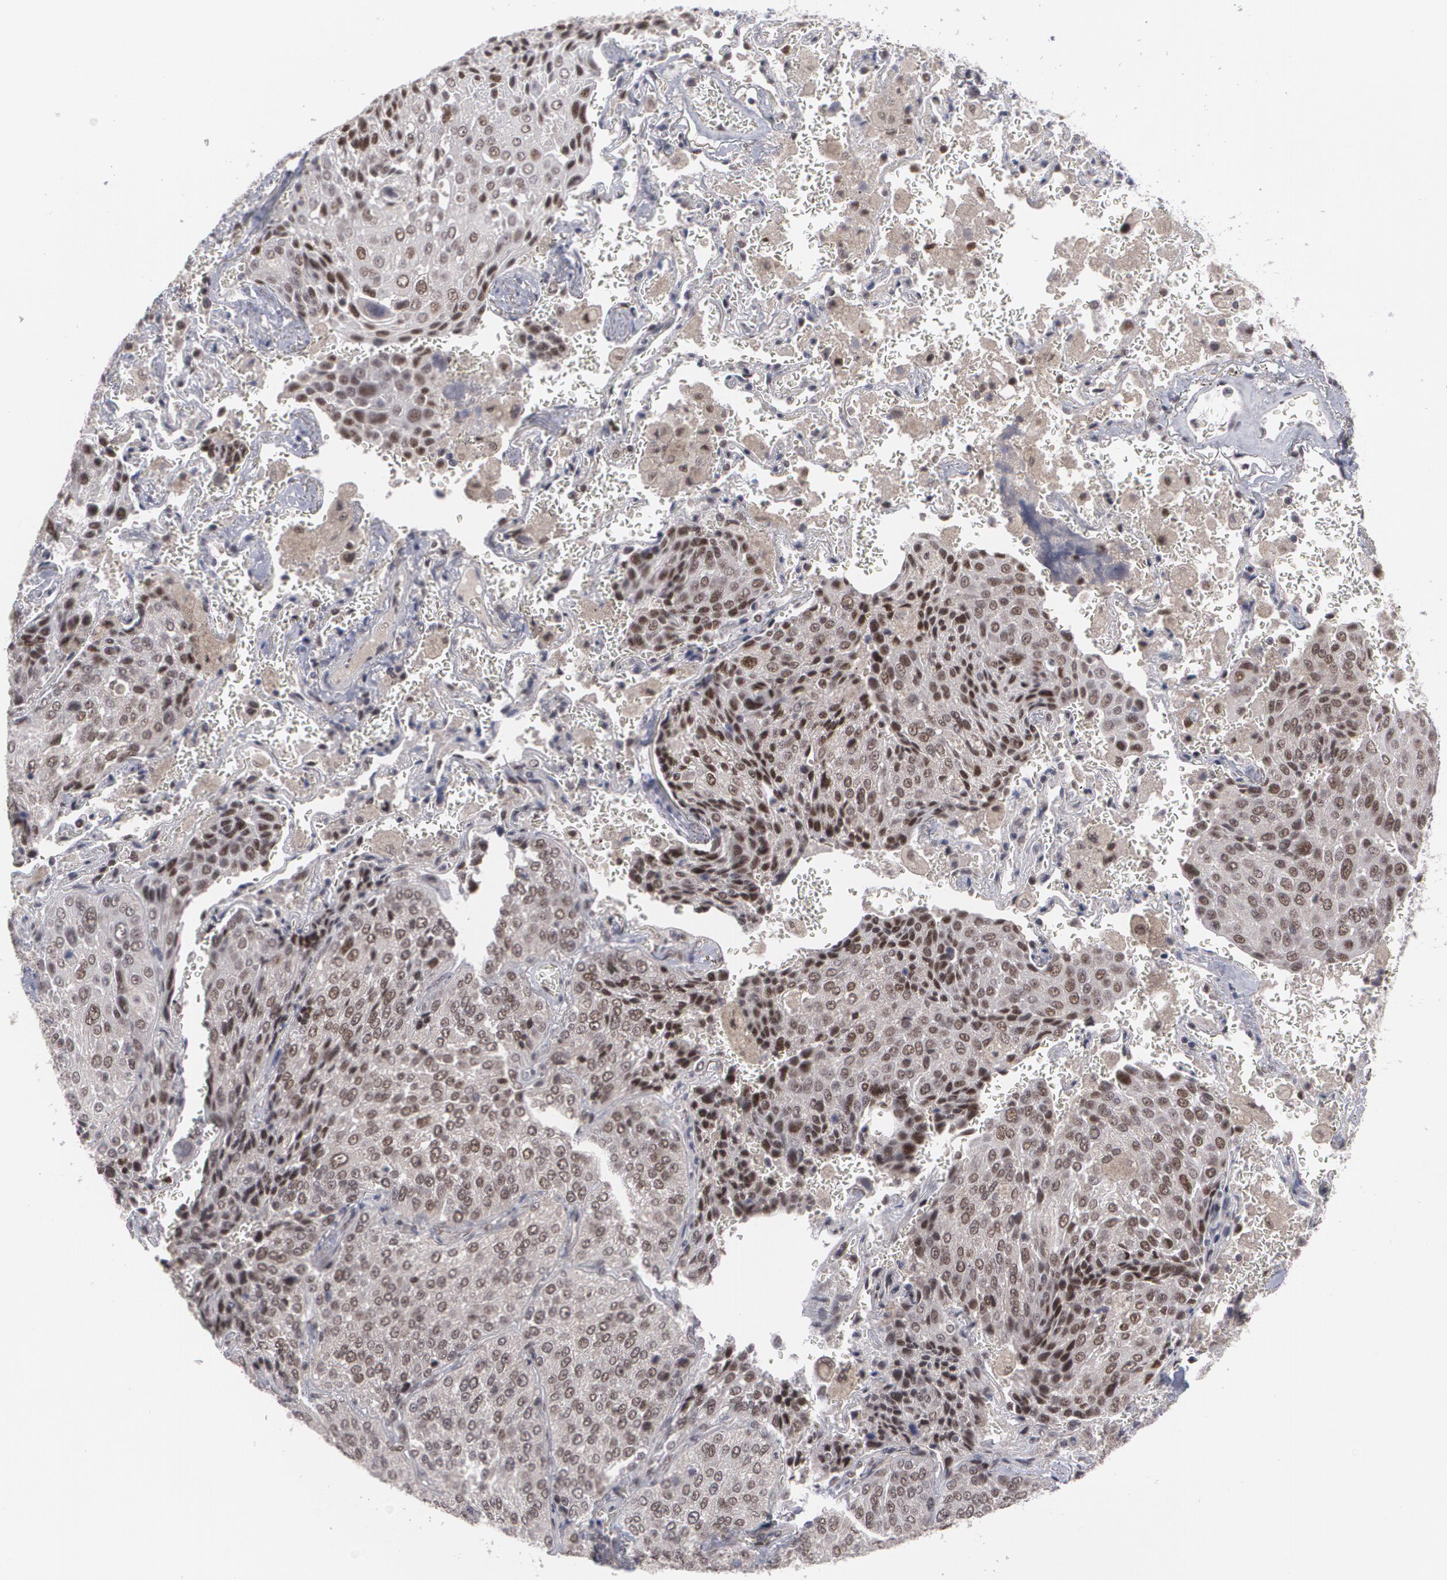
{"staining": {"intensity": "moderate", "quantity": ">75%", "location": "nuclear"}, "tissue": "lung cancer", "cell_type": "Tumor cells", "image_type": "cancer", "snomed": [{"axis": "morphology", "description": "Squamous cell carcinoma, NOS"}, {"axis": "topography", "description": "Lung"}], "caption": "Human lung squamous cell carcinoma stained with a protein marker displays moderate staining in tumor cells.", "gene": "INTS6", "patient": {"sex": "male", "age": 54}}